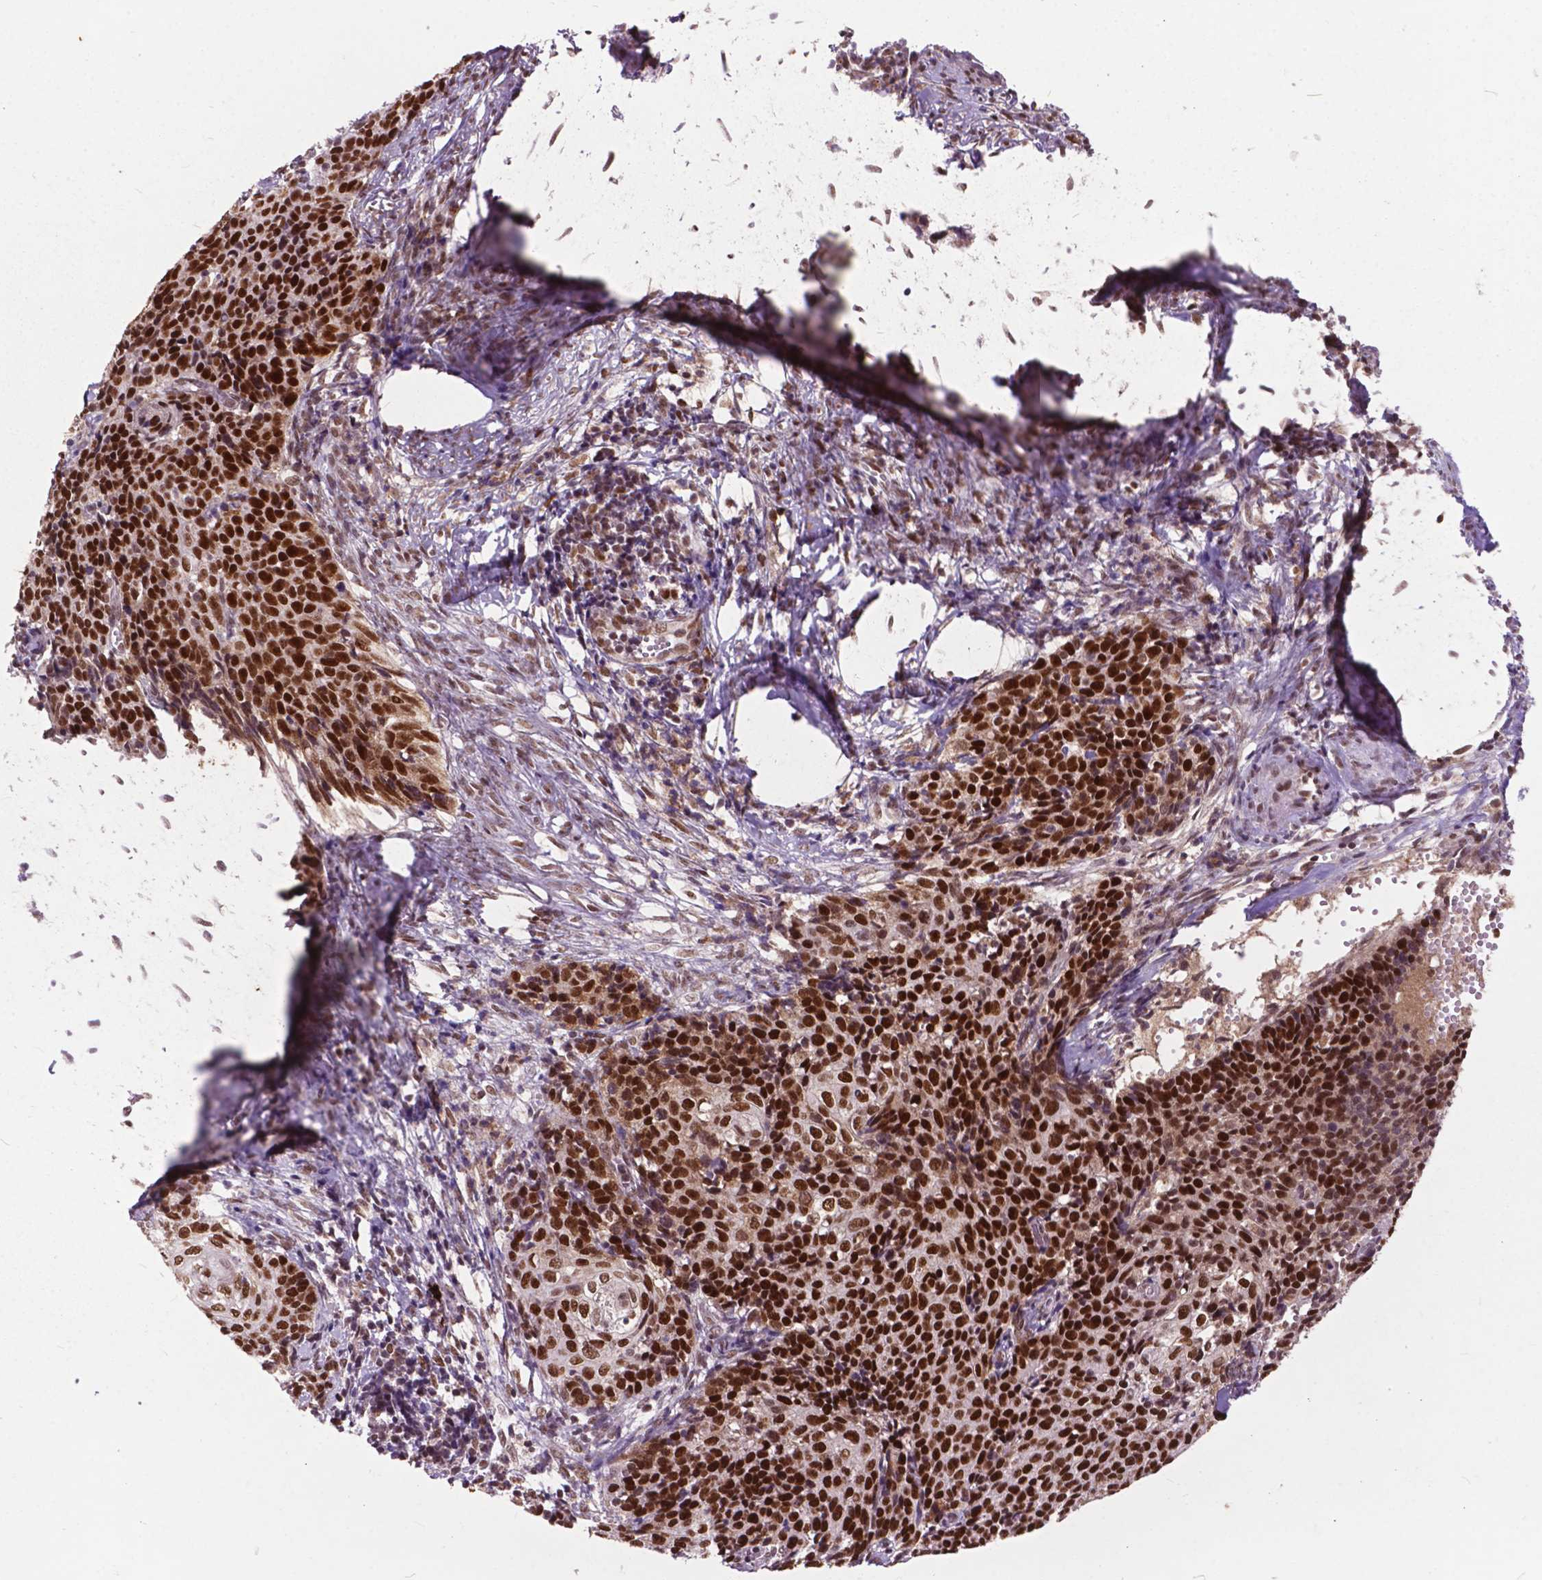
{"staining": {"intensity": "strong", "quantity": ">75%", "location": "nuclear"}, "tissue": "cervical cancer", "cell_type": "Tumor cells", "image_type": "cancer", "snomed": [{"axis": "morphology", "description": "Squamous cell carcinoma, NOS"}, {"axis": "topography", "description": "Cervix"}], "caption": "Brown immunohistochemical staining in human cervical cancer shows strong nuclear positivity in about >75% of tumor cells.", "gene": "MSH2", "patient": {"sex": "female", "age": 39}}